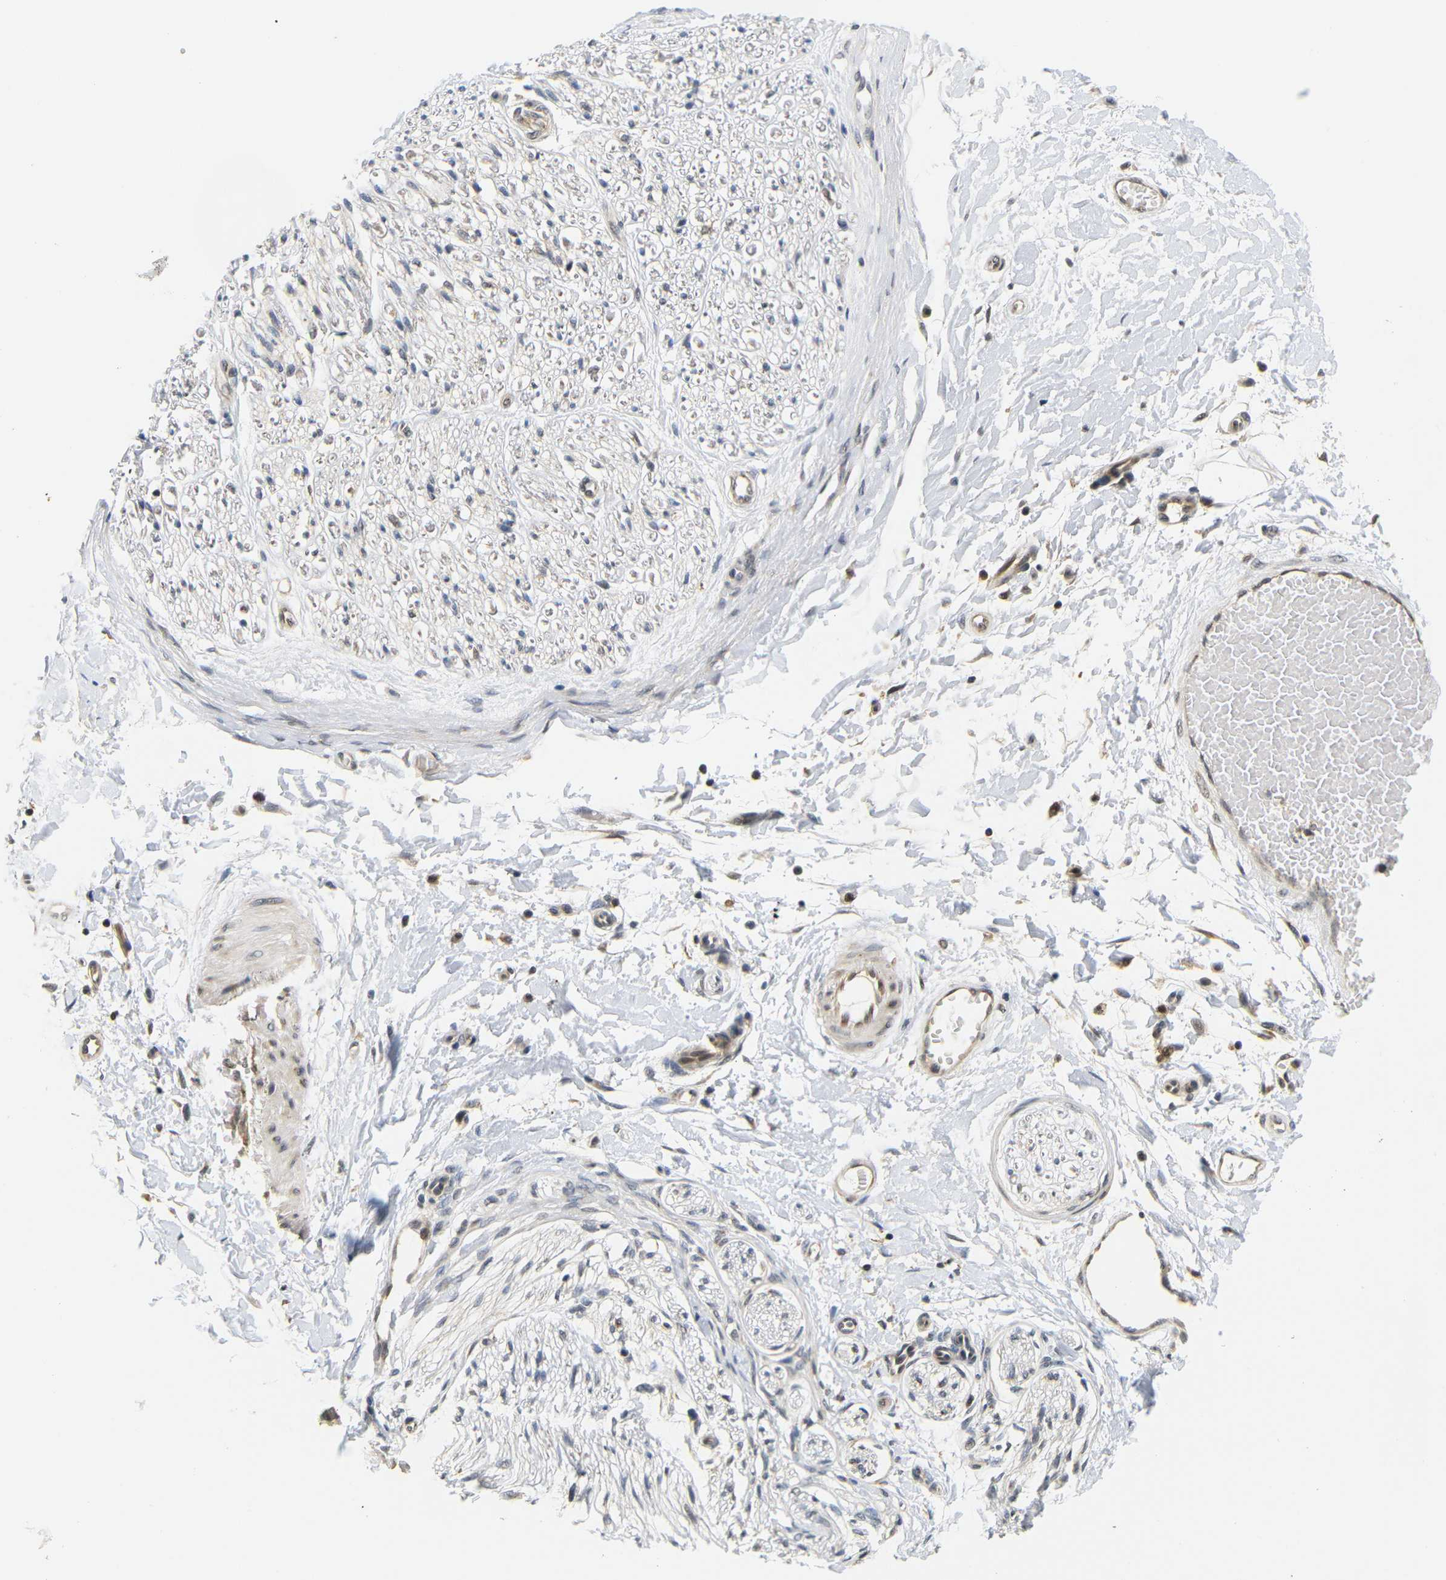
{"staining": {"intensity": "negative", "quantity": "none", "location": "none"}, "tissue": "adipose tissue", "cell_type": "Adipocytes", "image_type": "normal", "snomed": [{"axis": "morphology", "description": "Normal tissue, NOS"}, {"axis": "morphology", "description": "Squamous cell carcinoma, NOS"}, {"axis": "topography", "description": "Skin"}, {"axis": "topography", "description": "Peripheral nerve tissue"}], "caption": "Immunohistochemistry micrograph of unremarkable adipose tissue: human adipose tissue stained with DAB (3,3'-diaminobenzidine) shows no significant protein staining in adipocytes. (DAB immunohistochemistry visualized using brightfield microscopy, high magnification).", "gene": "GJA5", "patient": {"sex": "male", "age": 83}}